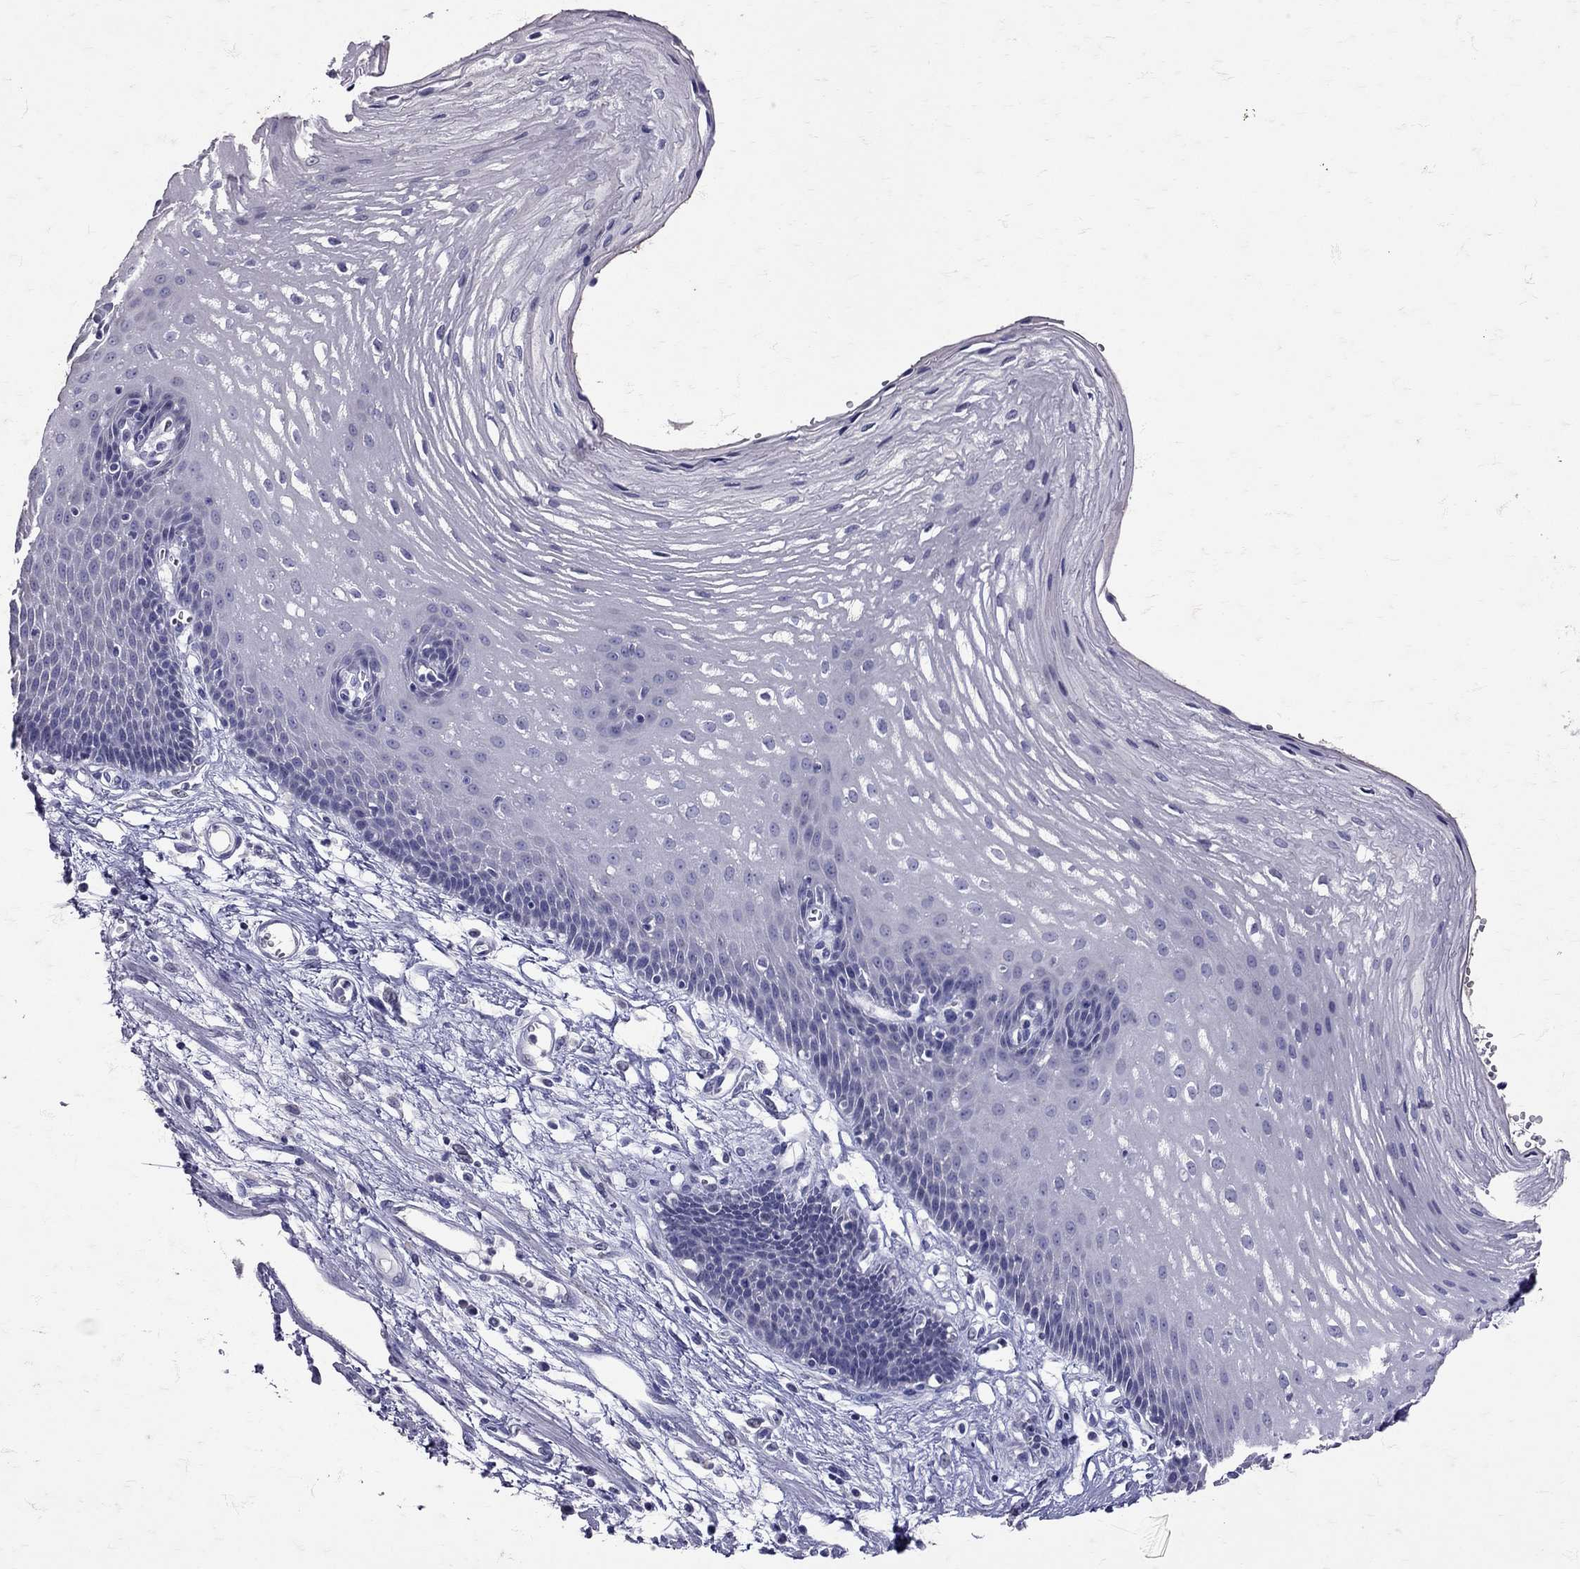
{"staining": {"intensity": "negative", "quantity": "none", "location": "none"}, "tissue": "esophagus", "cell_type": "Squamous epithelial cells", "image_type": "normal", "snomed": [{"axis": "morphology", "description": "Normal tissue, NOS"}, {"axis": "topography", "description": "Esophagus"}], "caption": "This is an immunohistochemistry (IHC) micrograph of benign human esophagus. There is no expression in squamous epithelial cells.", "gene": "SST", "patient": {"sex": "male", "age": 72}}